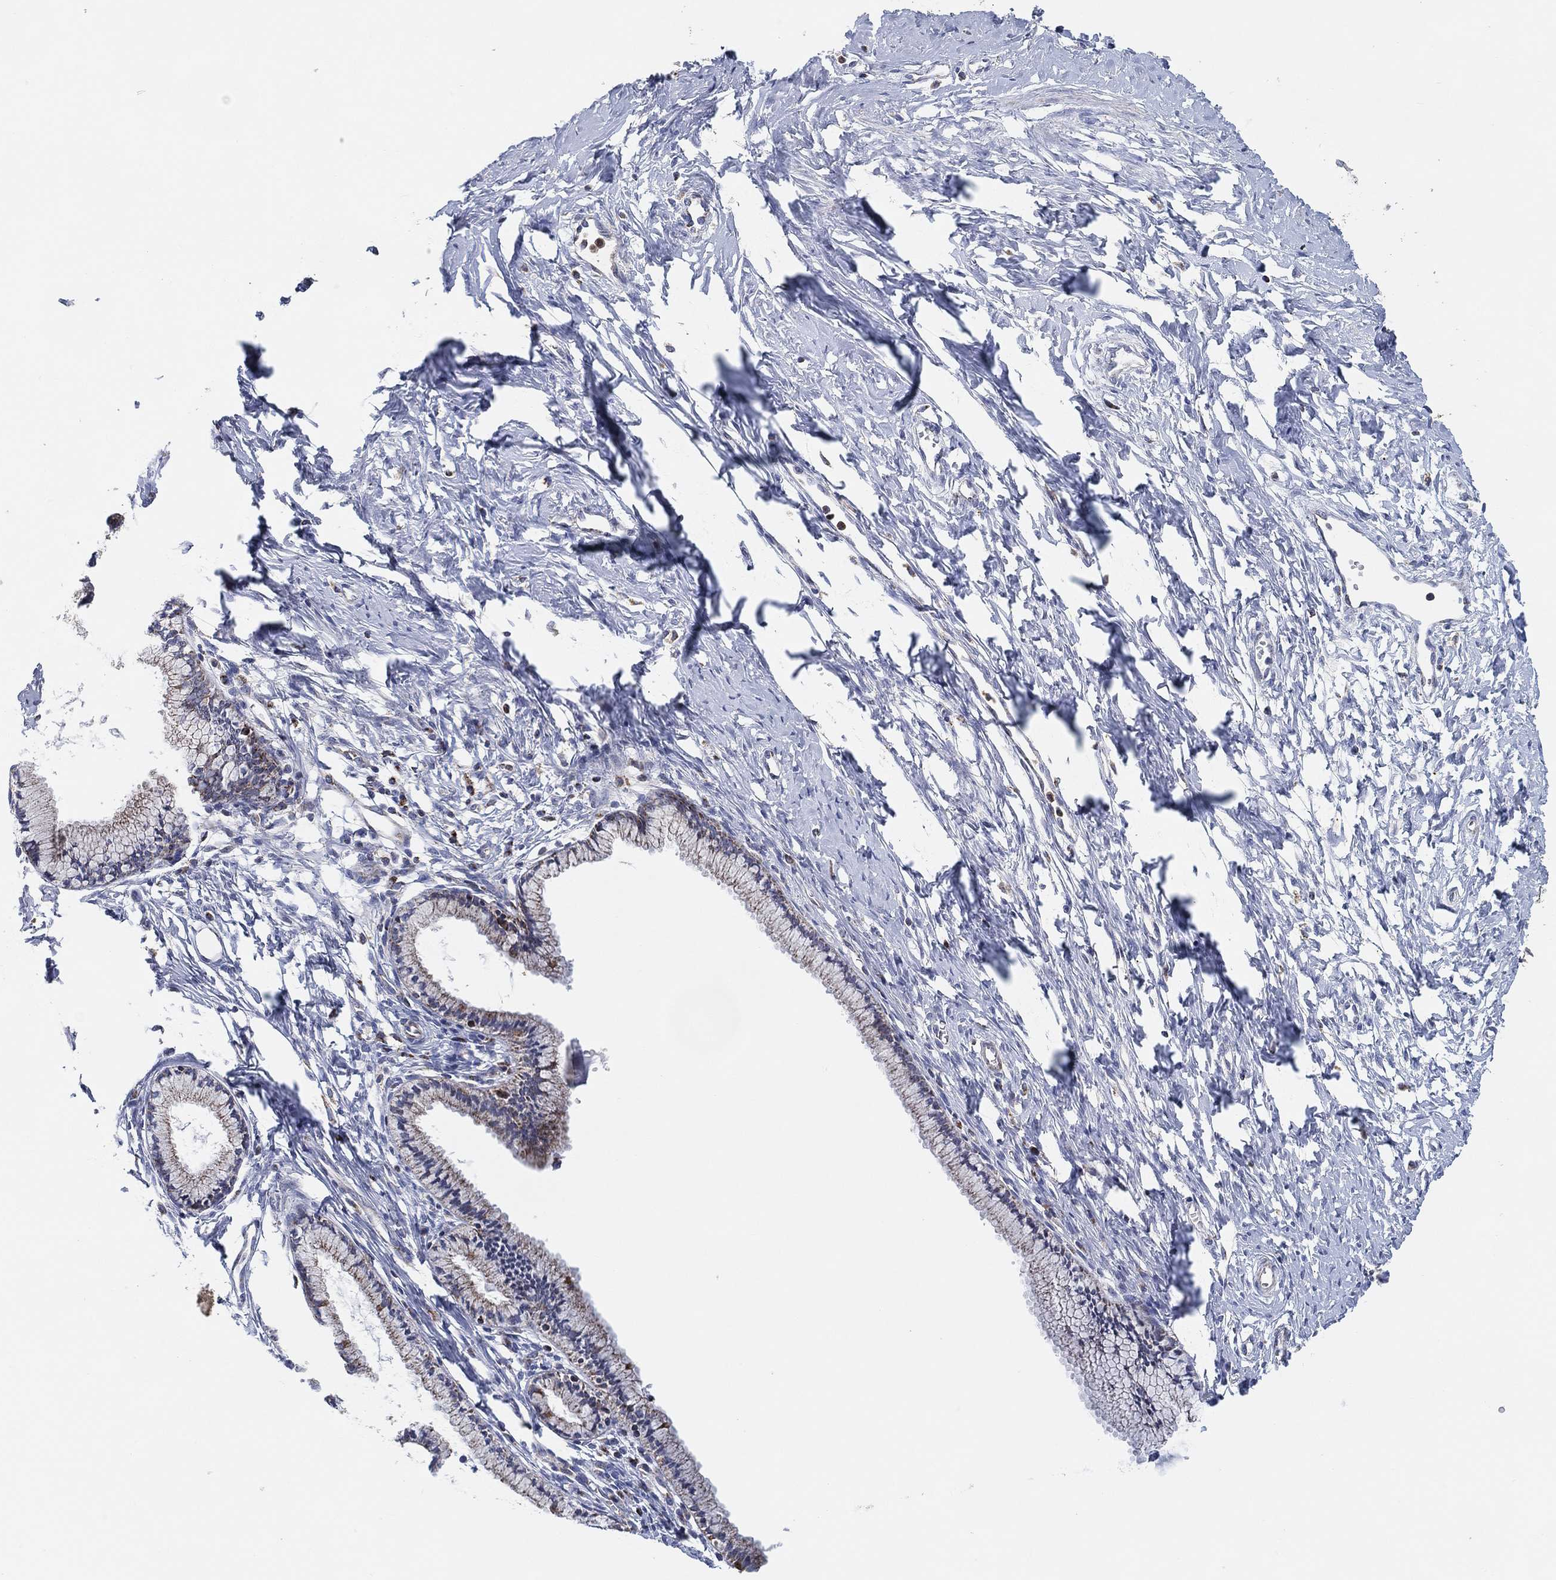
{"staining": {"intensity": "moderate", "quantity": "<25%", "location": "cytoplasmic/membranous"}, "tissue": "cervix", "cell_type": "Glandular cells", "image_type": "normal", "snomed": [{"axis": "morphology", "description": "Normal tissue, NOS"}, {"axis": "topography", "description": "Cervix"}], "caption": "Human cervix stained with a brown dye shows moderate cytoplasmic/membranous positive expression in about <25% of glandular cells.", "gene": "GCAT", "patient": {"sex": "female", "age": 40}}